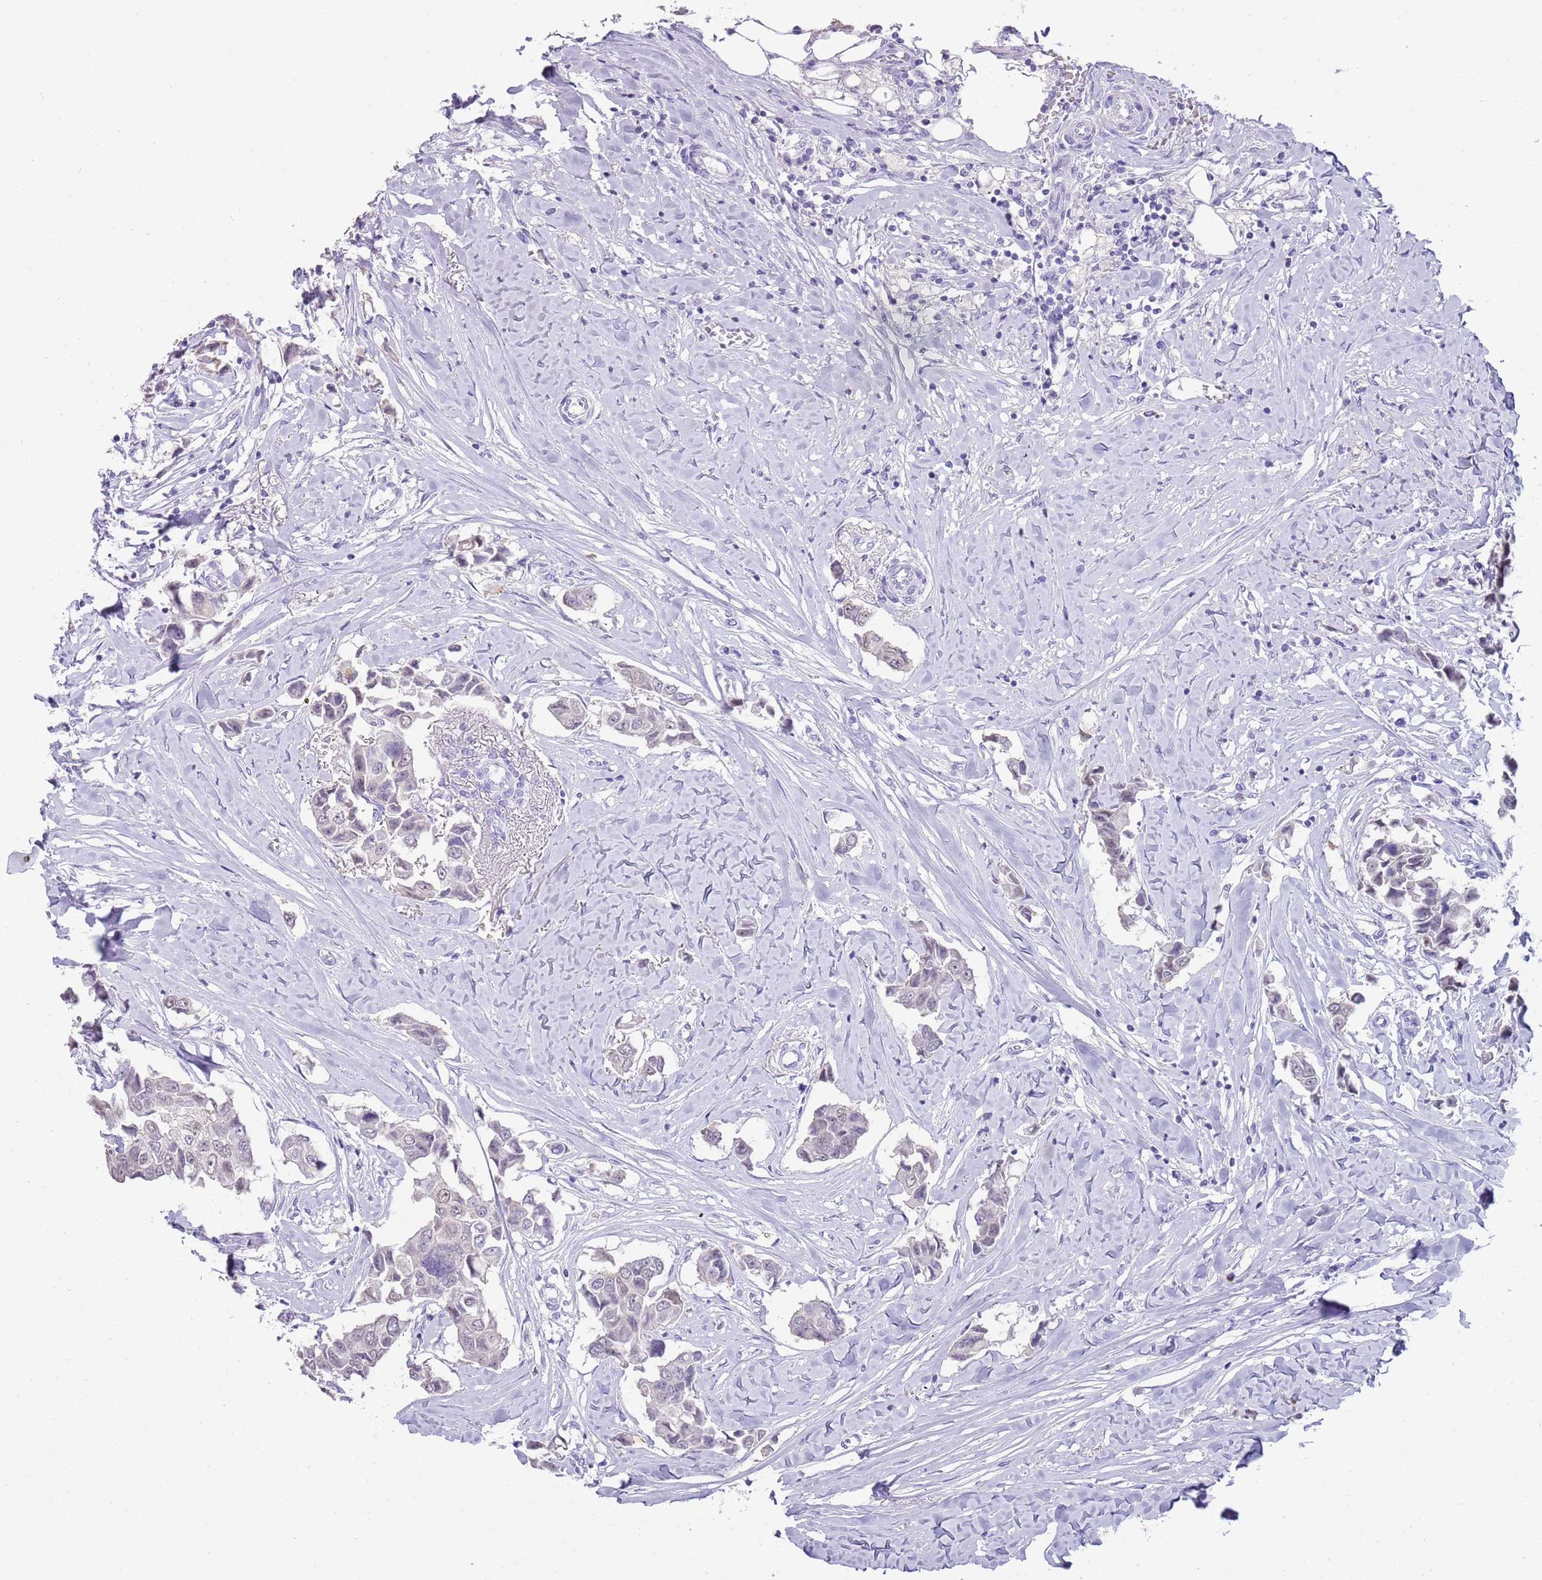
{"staining": {"intensity": "negative", "quantity": "none", "location": "none"}, "tissue": "breast cancer", "cell_type": "Tumor cells", "image_type": "cancer", "snomed": [{"axis": "morphology", "description": "Duct carcinoma"}, {"axis": "topography", "description": "Breast"}], "caption": "Human breast cancer (infiltrating ductal carcinoma) stained for a protein using immunohistochemistry (IHC) shows no staining in tumor cells.", "gene": "NBPF3", "patient": {"sex": "female", "age": 80}}